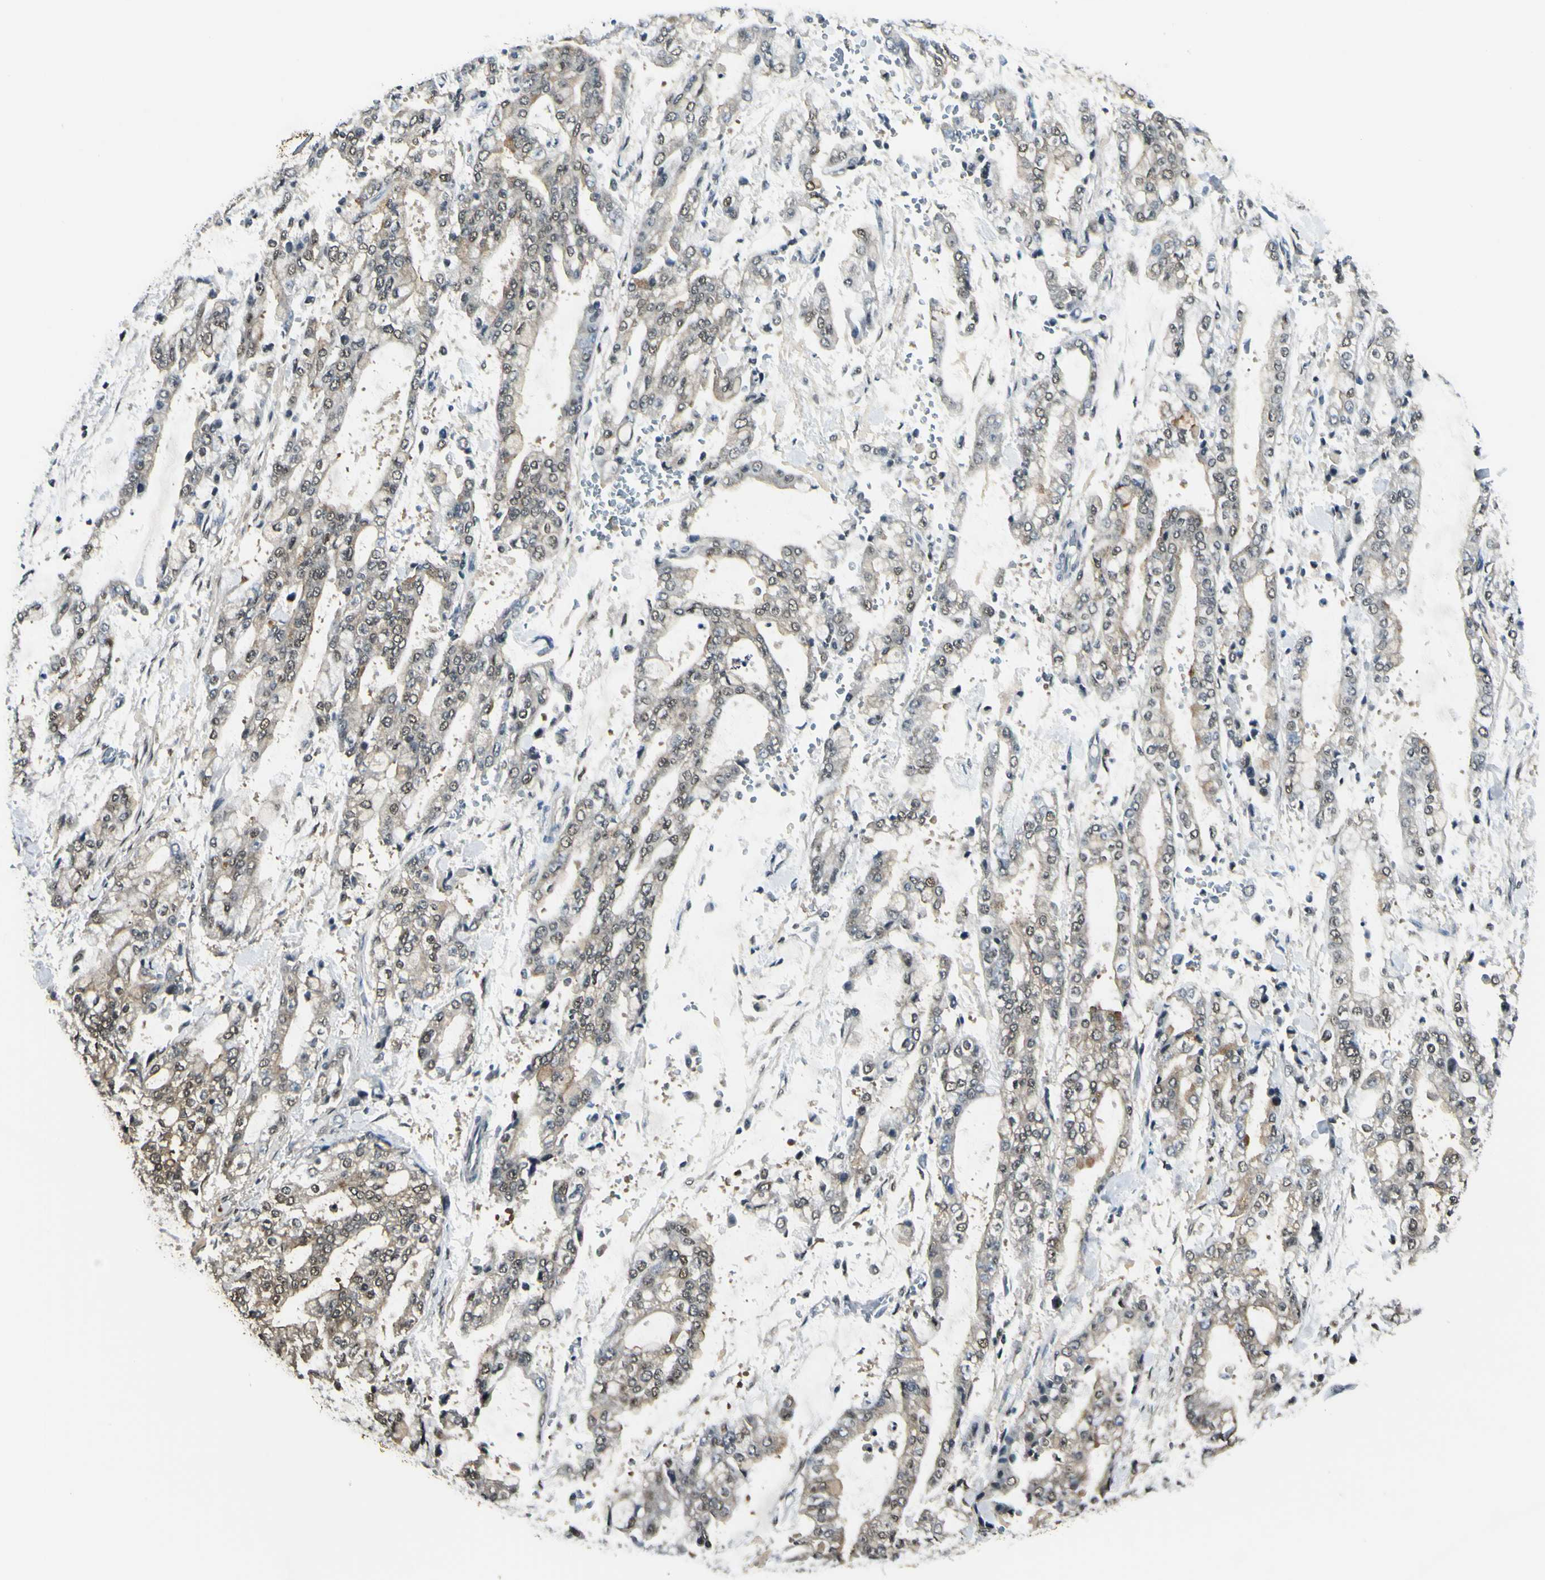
{"staining": {"intensity": "weak", "quantity": "25%-75%", "location": "cytoplasmic/membranous"}, "tissue": "stomach cancer", "cell_type": "Tumor cells", "image_type": "cancer", "snomed": [{"axis": "morphology", "description": "Normal tissue, NOS"}, {"axis": "morphology", "description": "Adenocarcinoma, NOS"}, {"axis": "topography", "description": "Stomach, upper"}, {"axis": "topography", "description": "Stomach"}], "caption": "Brown immunohistochemical staining in human adenocarcinoma (stomach) exhibits weak cytoplasmic/membranous staining in about 25%-75% of tumor cells. (DAB IHC with brightfield microscopy, high magnification).", "gene": "PSMD5", "patient": {"sex": "male", "age": 76}}